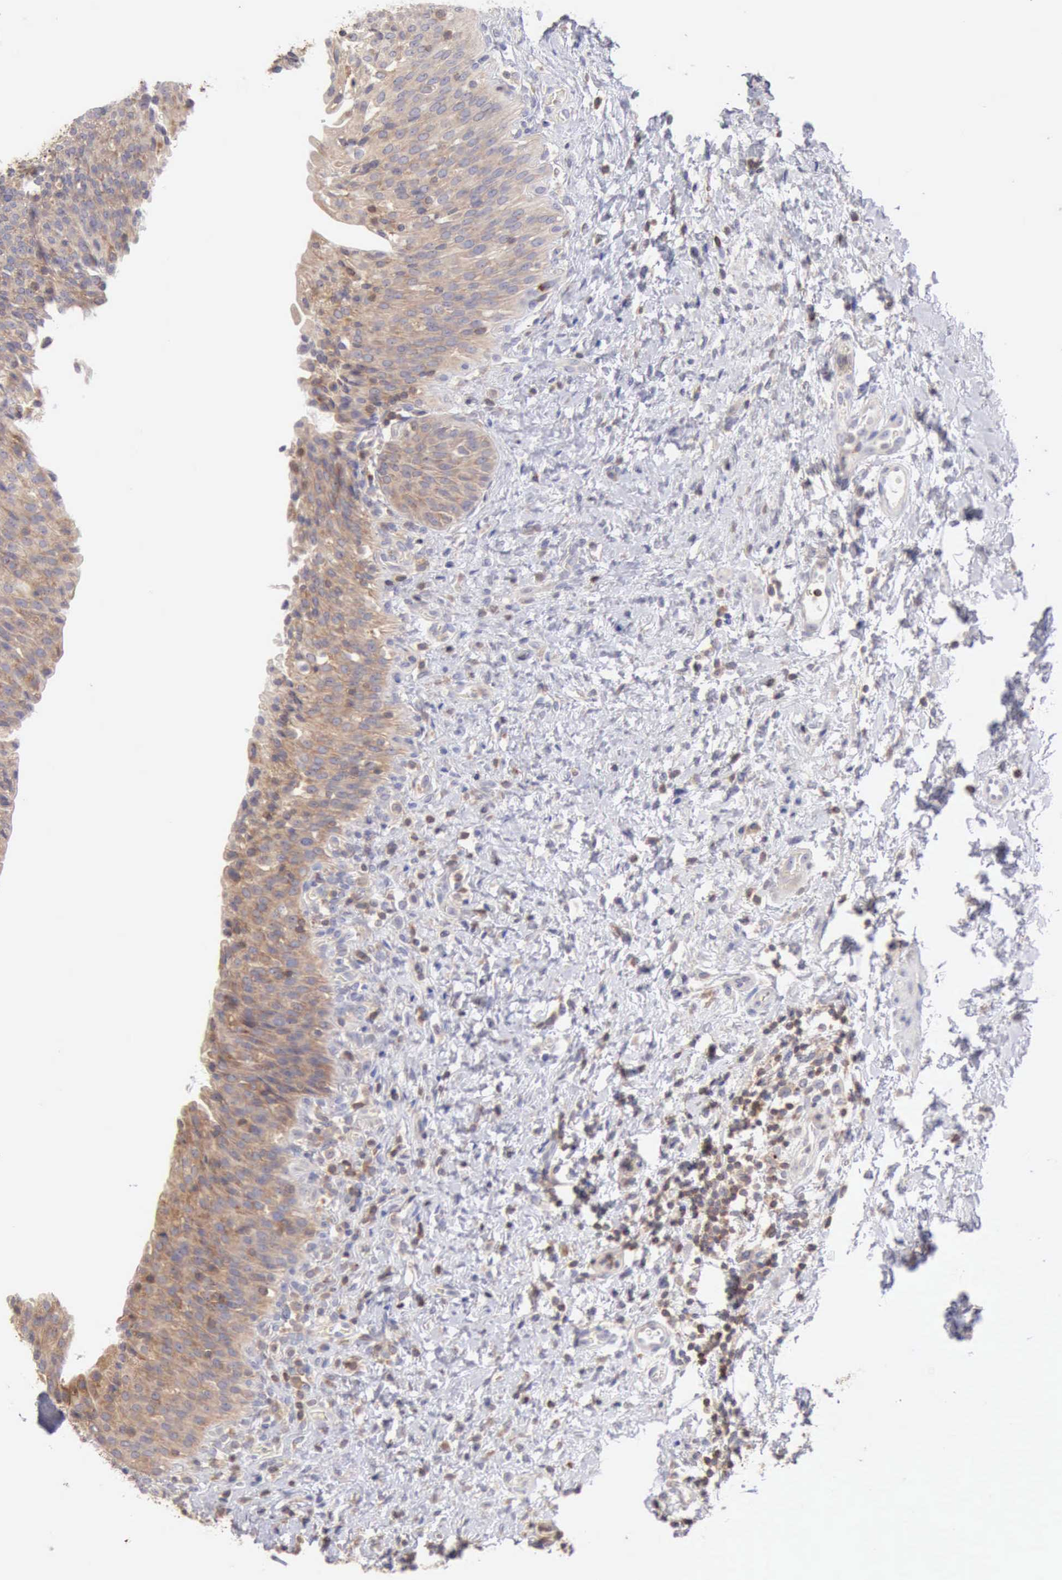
{"staining": {"intensity": "weak", "quantity": ">75%", "location": "cytoplasmic/membranous"}, "tissue": "urinary bladder", "cell_type": "Urothelial cells", "image_type": "normal", "snomed": [{"axis": "morphology", "description": "Normal tissue, NOS"}, {"axis": "topography", "description": "Urinary bladder"}], "caption": "Immunohistochemical staining of benign urinary bladder exhibits weak cytoplasmic/membranous protein expression in approximately >75% of urothelial cells. (IHC, brightfield microscopy, high magnification).", "gene": "SASH3", "patient": {"sex": "male", "age": 51}}